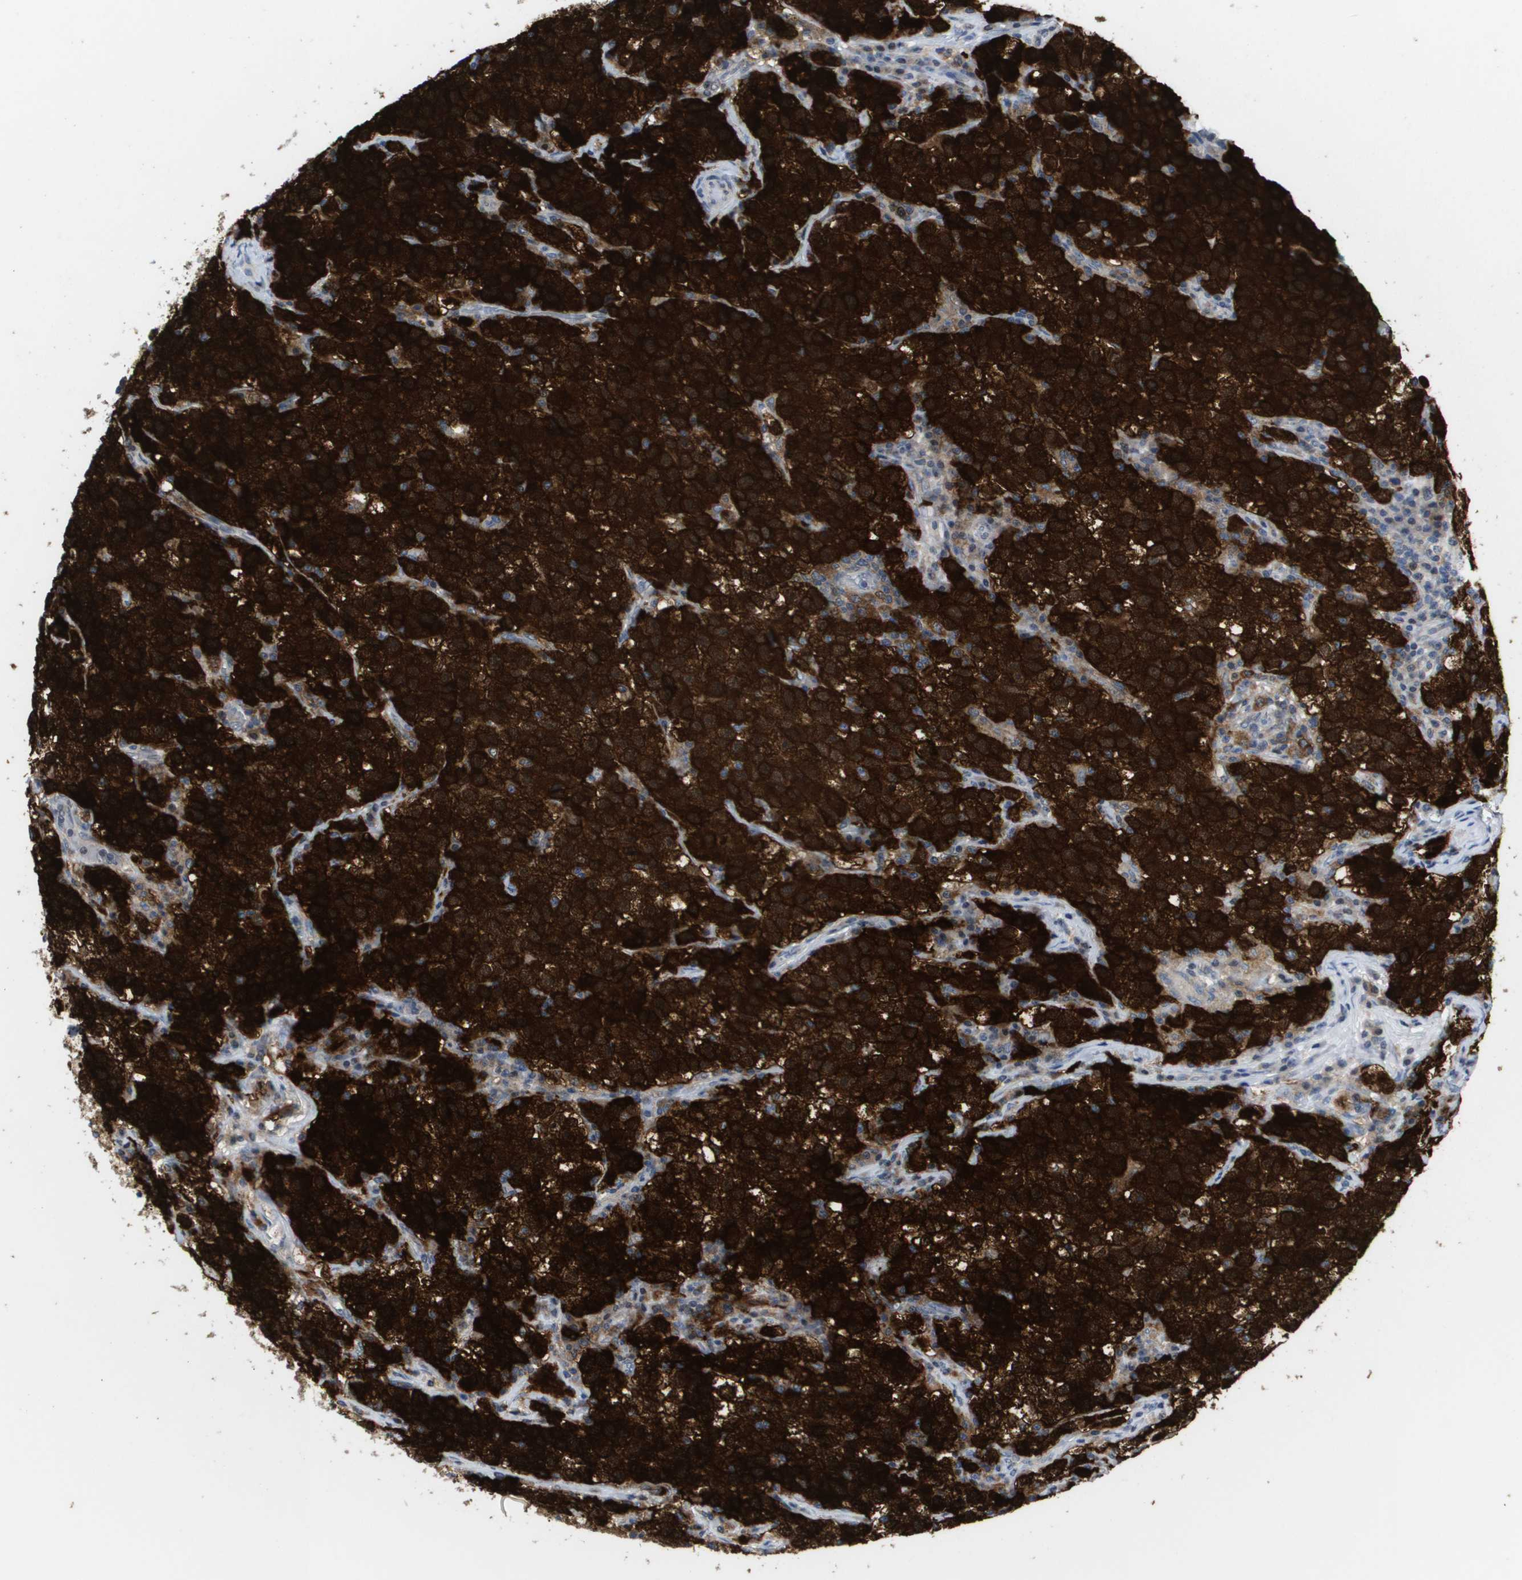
{"staining": {"intensity": "strong", "quantity": ">75%", "location": "cytoplasmic/membranous,nuclear"}, "tissue": "testis cancer", "cell_type": "Tumor cells", "image_type": "cancer", "snomed": [{"axis": "morphology", "description": "Seminoma, NOS"}, {"axis": "topography", "description": "Testis"}], "caption": "An immunohistochemistry micrograph of neoplastic tissue is shown. Protein staining in brown labels strong cytoplasmic/membranous and nuclear positivity in testis cancer (seminoma) within tumor cells.", "gene": "FKBP4", "patient": {"sex": "male", "age": 22}}